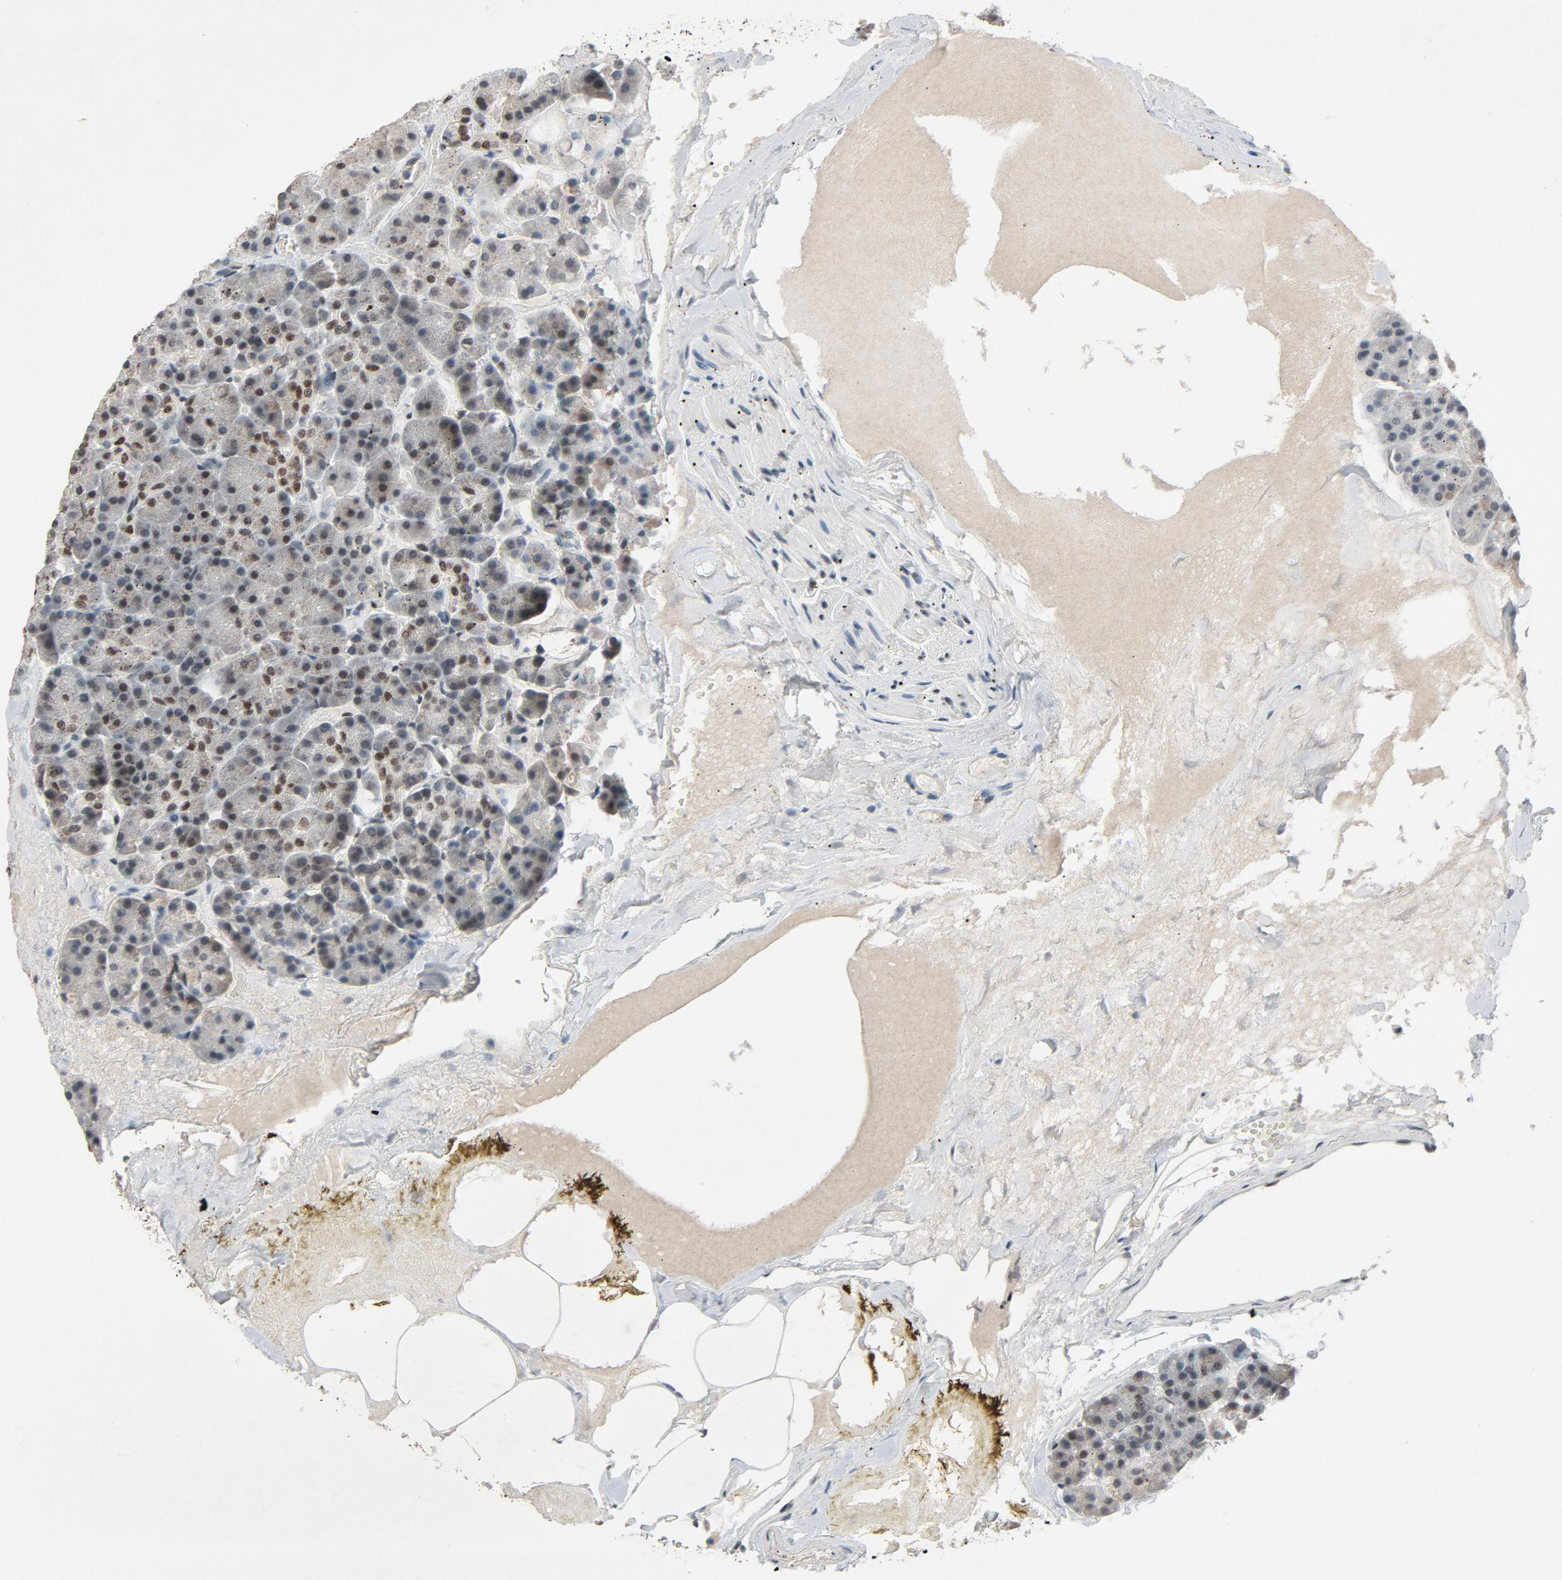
{"staining": {"intensity": "moderate", "quantity": ">75%", "location": "nuclear"}, "tissue": "pancreas", "cell_type": "Exocrine glandular cells", "image_type": "normal", "snomed": [{"axis": "morphology", "description": "Normal tissue, NOS"}, {"axis": "topography", "description": "Pancreas"}], "caption": "This photomicrograph displays IHC staining of benign human pancreas, with medium moderate nuclear positivity in about >75% of exocrine glandular cells.", "gene": "SMARCD1", "patient": {"sex": "female", "age": 35}}